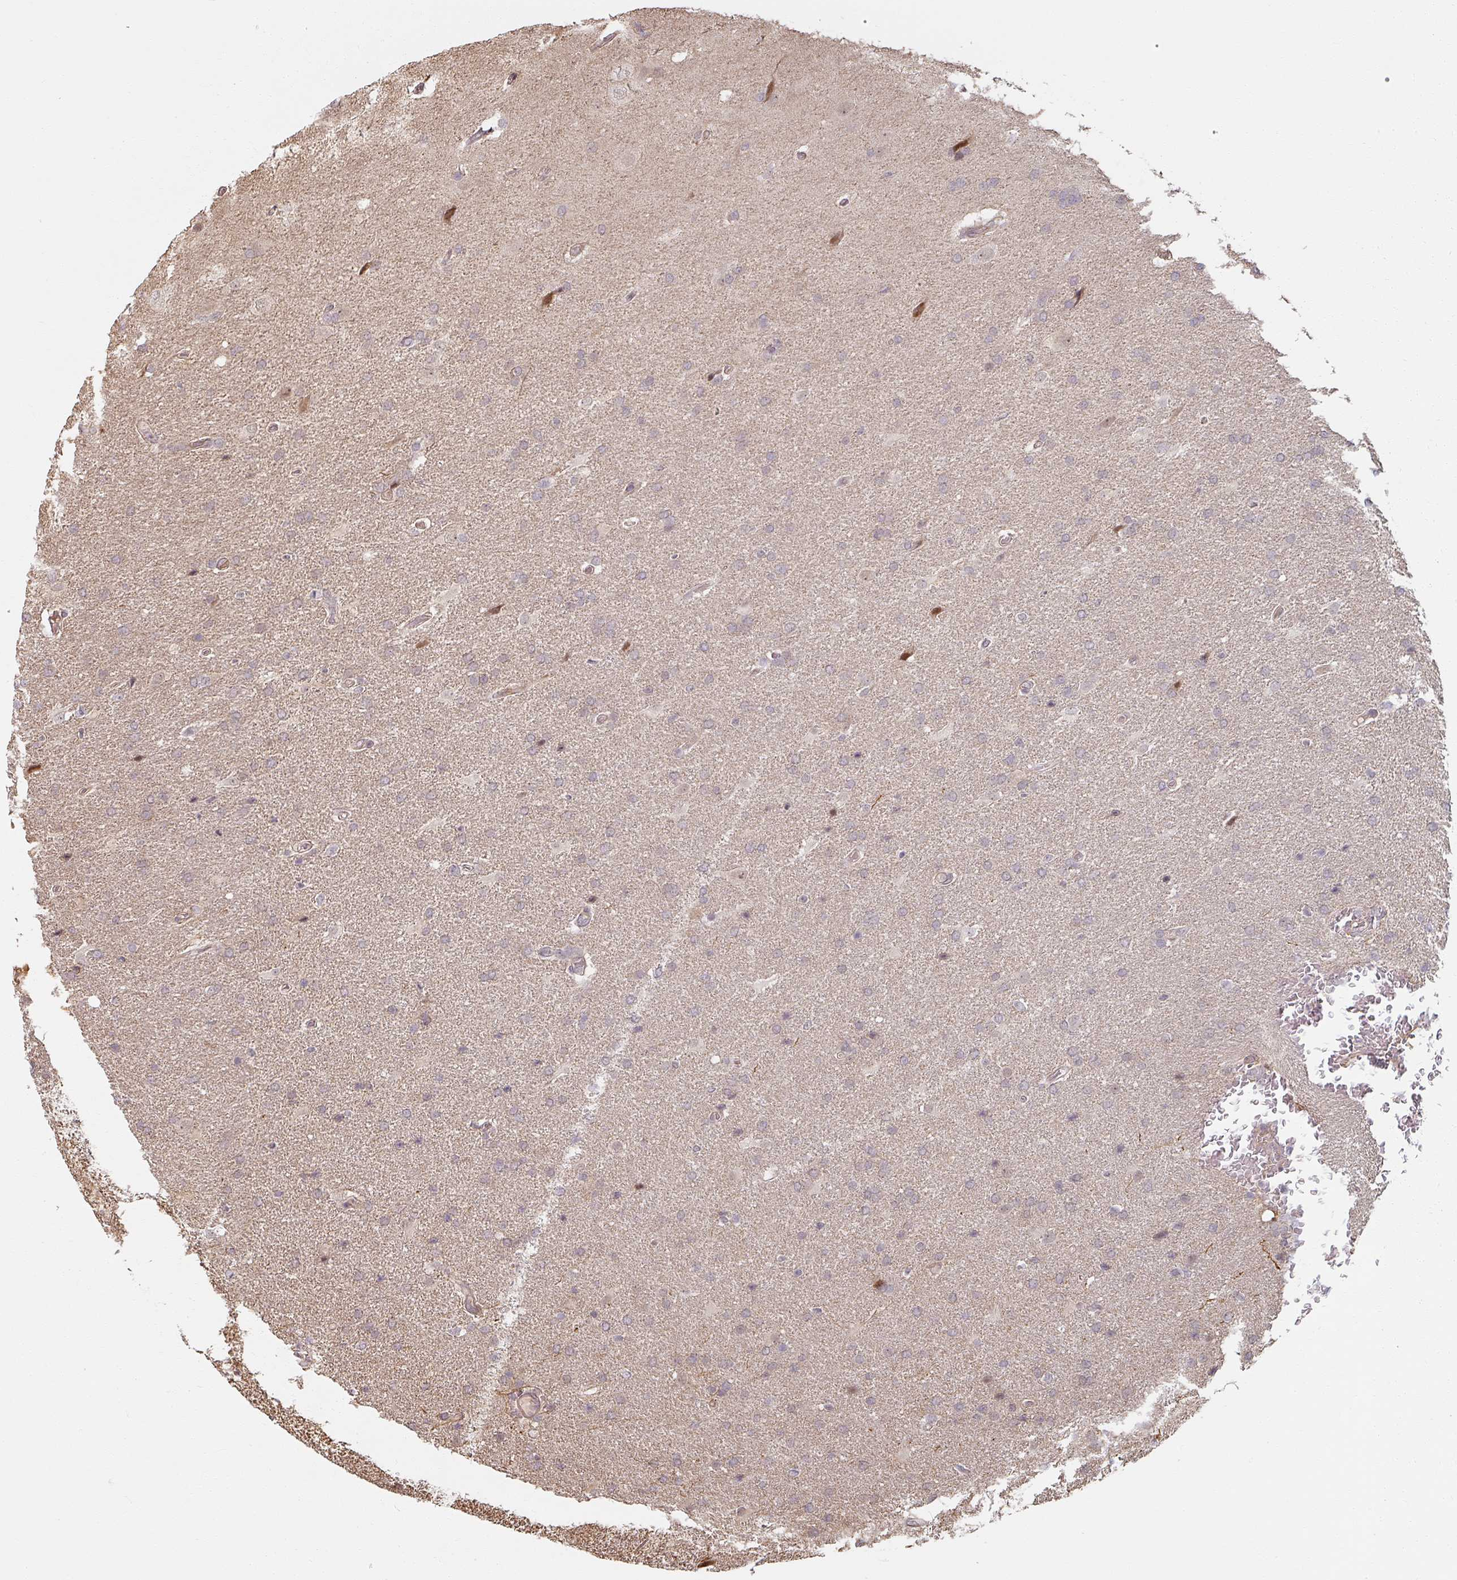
{"staining": {"intensity": "negative", "quantity": "none", "location": "none"}, "tissue": "glioma", "cell_type": "Tumor cells", "image_type": "cancer", "snomed": [{"axis": "morphology", "description": "Glioma, malignant, High grade"}, {"axis": "topography", "description": "Brain"}], "caption": "Immunohistochemistry histopathology image of neoplastic tissue: human glioma stained with DAB (3,3'-diaminobenzidine) shows no significant protein positivity in tumor cells. (DAB (3,3'-diaminobenzidine) immunohistochemistry visualized using brightfield microscopy, high magnification).", "gene": "MED19", "patient": {"sex": "male", "age": 56}}